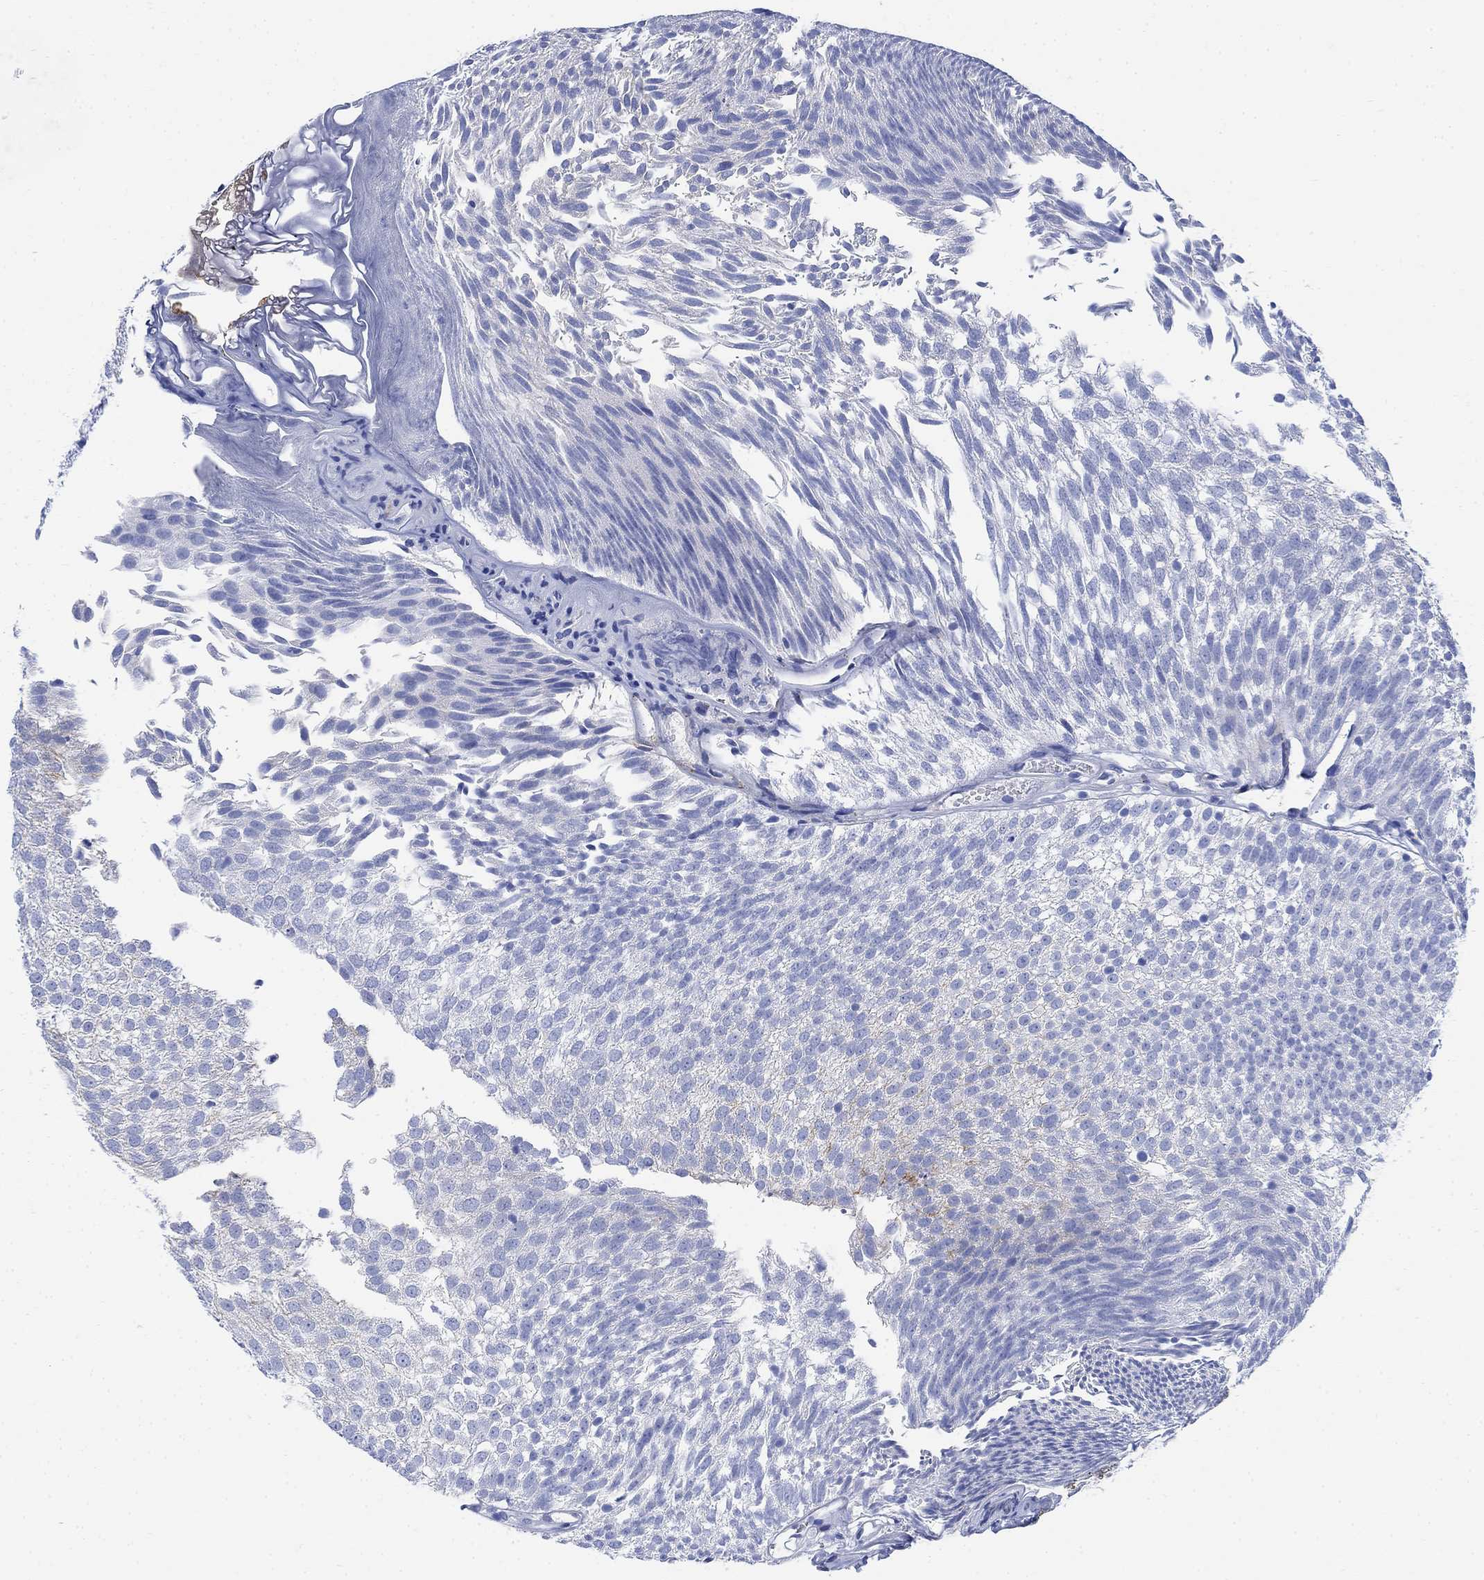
{"staining": {"intensity": "weak", "quantity": "<25%", "location": "cytoplasmic/membranous"}, "tissue": "urothelial cancer", "cell_type": "Tumor cells", "image_type": "cancer", "snomed": [{"axis": "morphology", "description": "Urothelial carcinoma, Low grade"}, {"axis": "topography", "description": "Urinary bladder"}], "caption": "This is an IHC photomicrograph of urothelial carcinoma (low-grade). There is no staining in tumor cells.", "gene": "MYL1", "patient": {"sex": "male", "age": 52}}